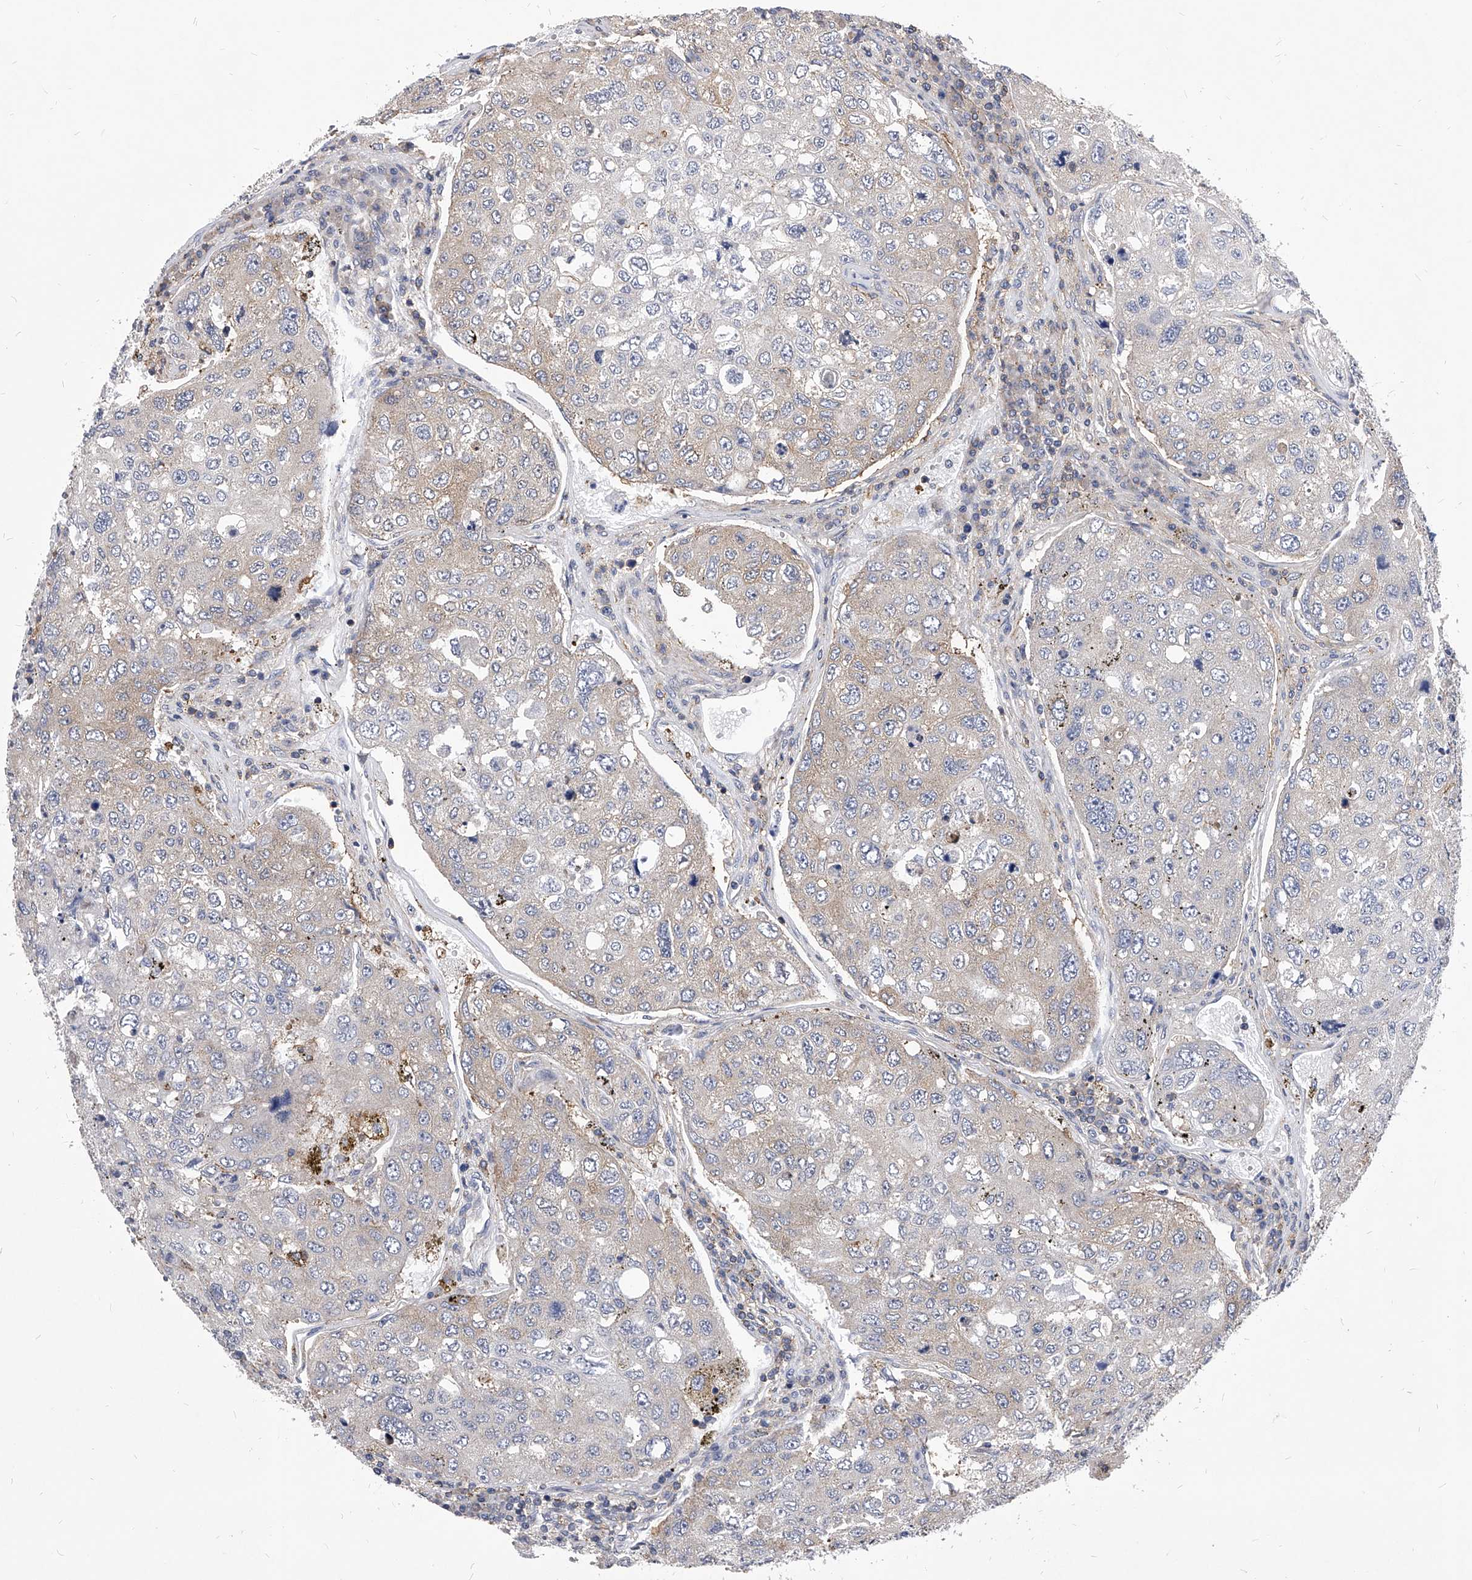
{"staining": {"intensity": "negative", "quantity": "none", "location": "none"}, "tissue": "urothelial cancer", "cell_type": "Tumor cells", "image_type": "cancer", "snomed": [{"axis": "morphology", "description": "Urothelial carcinoma, High grade"}, {"axis": "topography", "description": "Lymph node"}, {"axis": "topography", "description": "Urinary bladder"}], "caption": "Immunohistochemistry (IHC) histopathology image of urothelial carcinoma (high-grade) stained for a protein (brown), which demonstrates no expression in tumor cells.", "gene": "ATG5", "patient": {"sex": "male", "age": 51}}